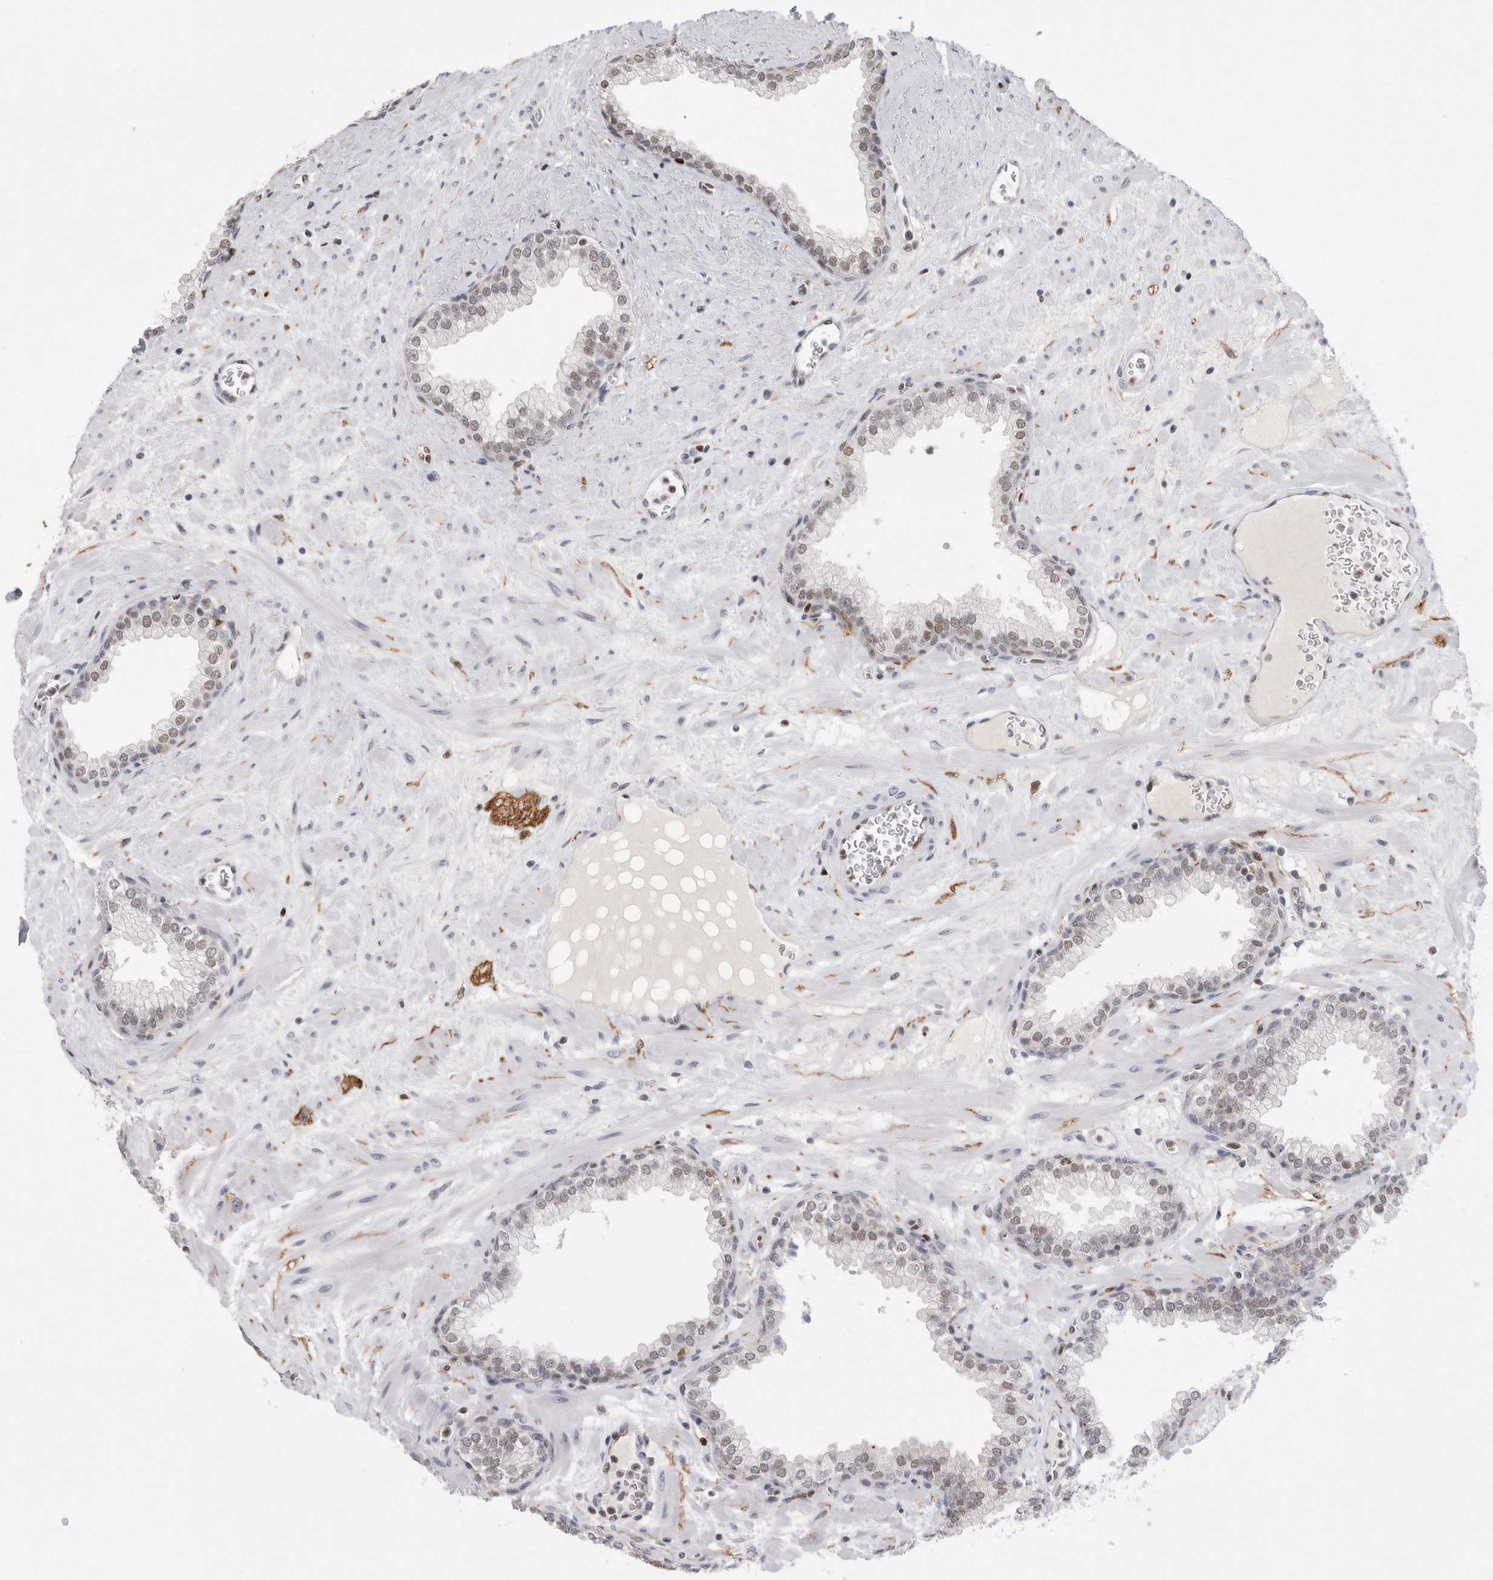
{"staining": {"intensity": "weak", "quantity": "25%-75%", "location": "nuclear"}, "tissue": "prostate", "cell_type": "Glandular cells", "image_type": "normal", "snomed": [{"axis": "morphology", "description": "Normal tissue, NOS"}, {"axis": "morphology", "description": "Urothelial carcinoma, Low grade"}, {"axis": "topography", "description": "Urinary bladder"}, {"axis": "topography", "description": "Prostate"}], "caption": "Immunohistochemical staining of normal prostate shows 25%-75% levels of weak nuclear protein staining in approximately 25%-75% of glandular cells. Using DAB (3,3'-diaminobenzidine) (brown) and hematoxylin (blue) stains, captured at high magnification using brightfield microscopy.", "gene": "SRARP", "patient": {"sex": "male", "age": 60}}